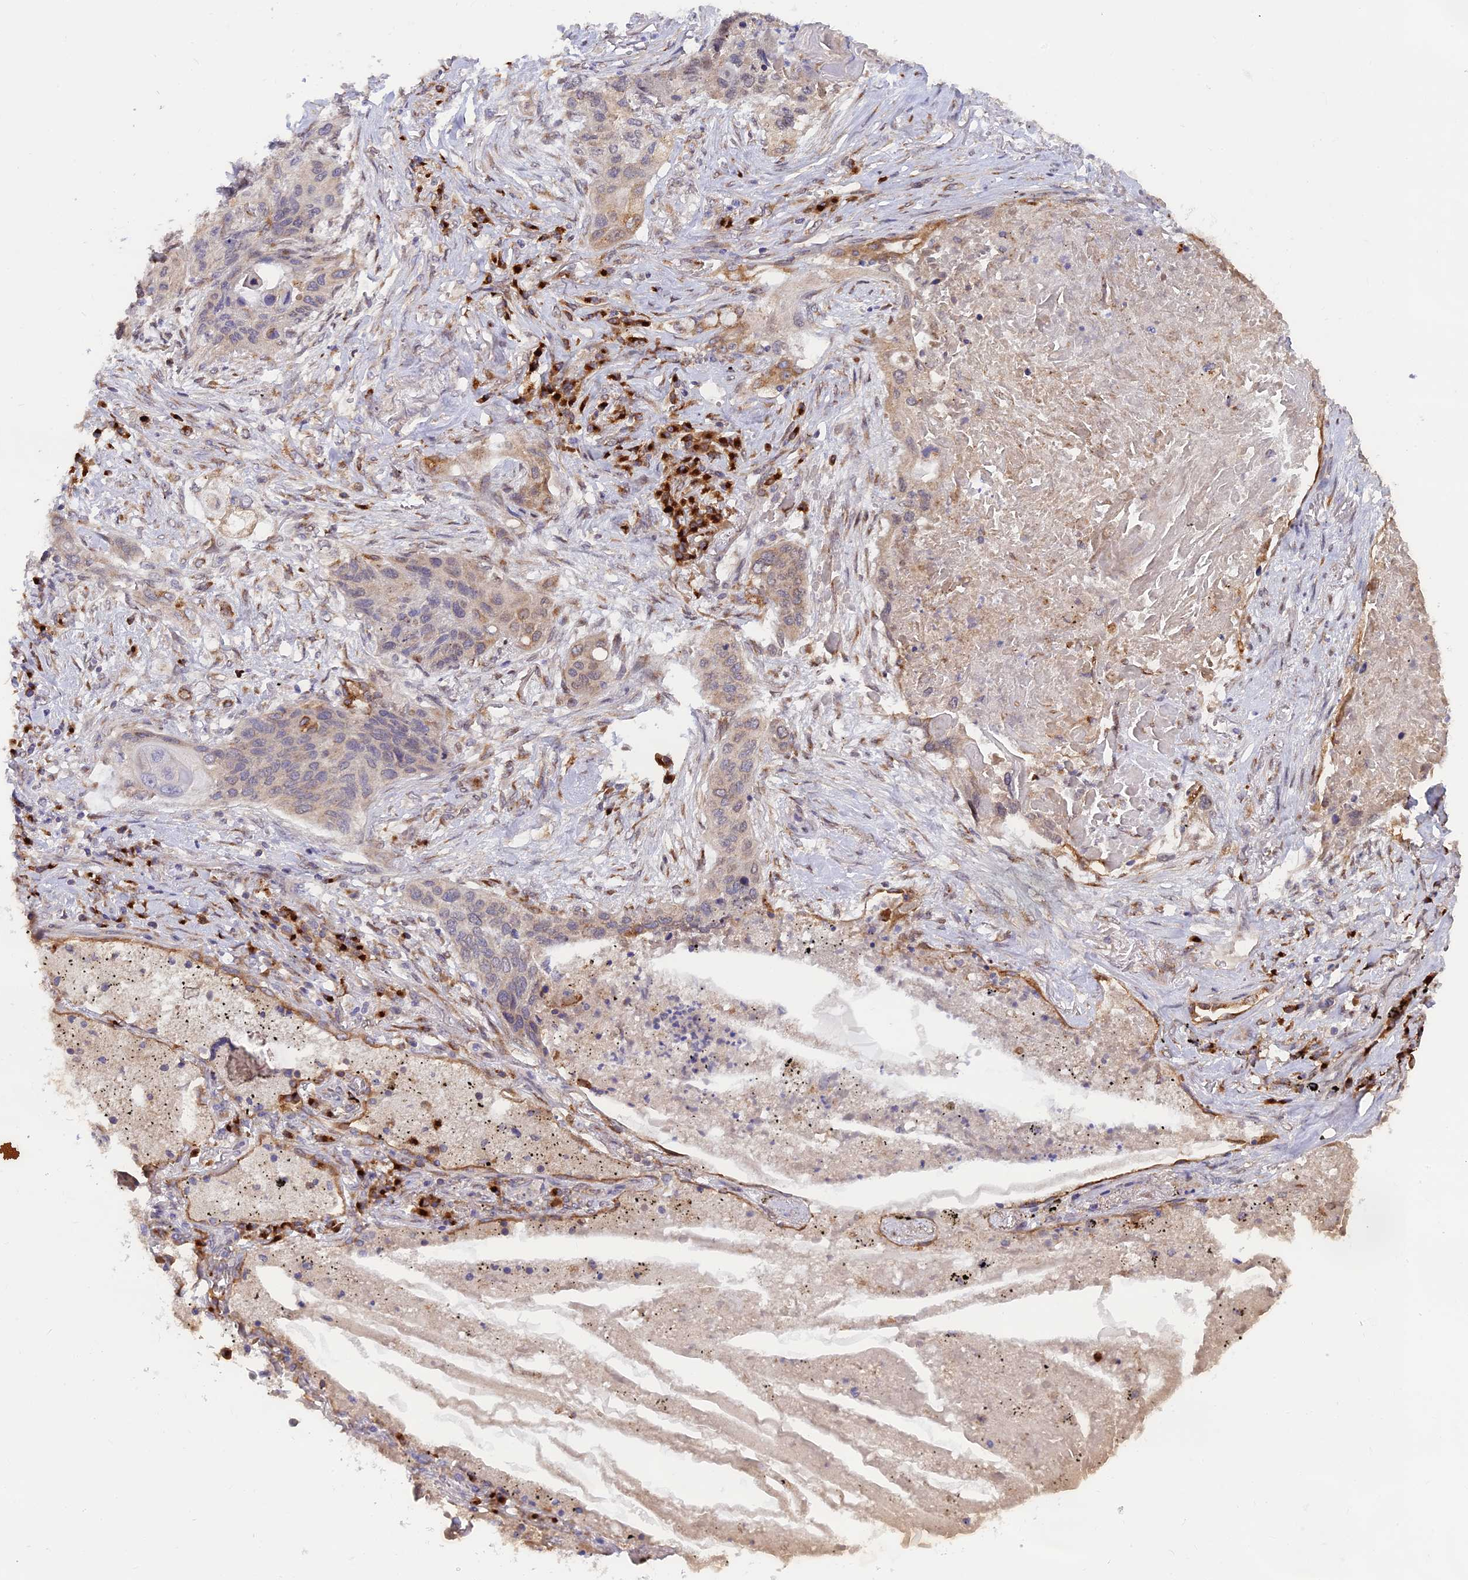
{"staining": {"intensity": "moderate", "quantity": "<25%", "location": "cytoplasmic/membranous"}, "tissue": "lung cancer", "cell_type": "Tumor cells", "image_type": "cancer", "snomed": [{"axis": "morphology", "description": "Squamous cell carcinoma, NOS"}, {"axis": "topography", "description": "Lung"}], "caption": "A photomicrograph of squamous cell carcinoma (lung) stained for a protein reveals moderate cytoplasmic/membranous brown staining in tumor cells.", "gene": "SNX17", "patient": {"sex": "female", "age": 63}}